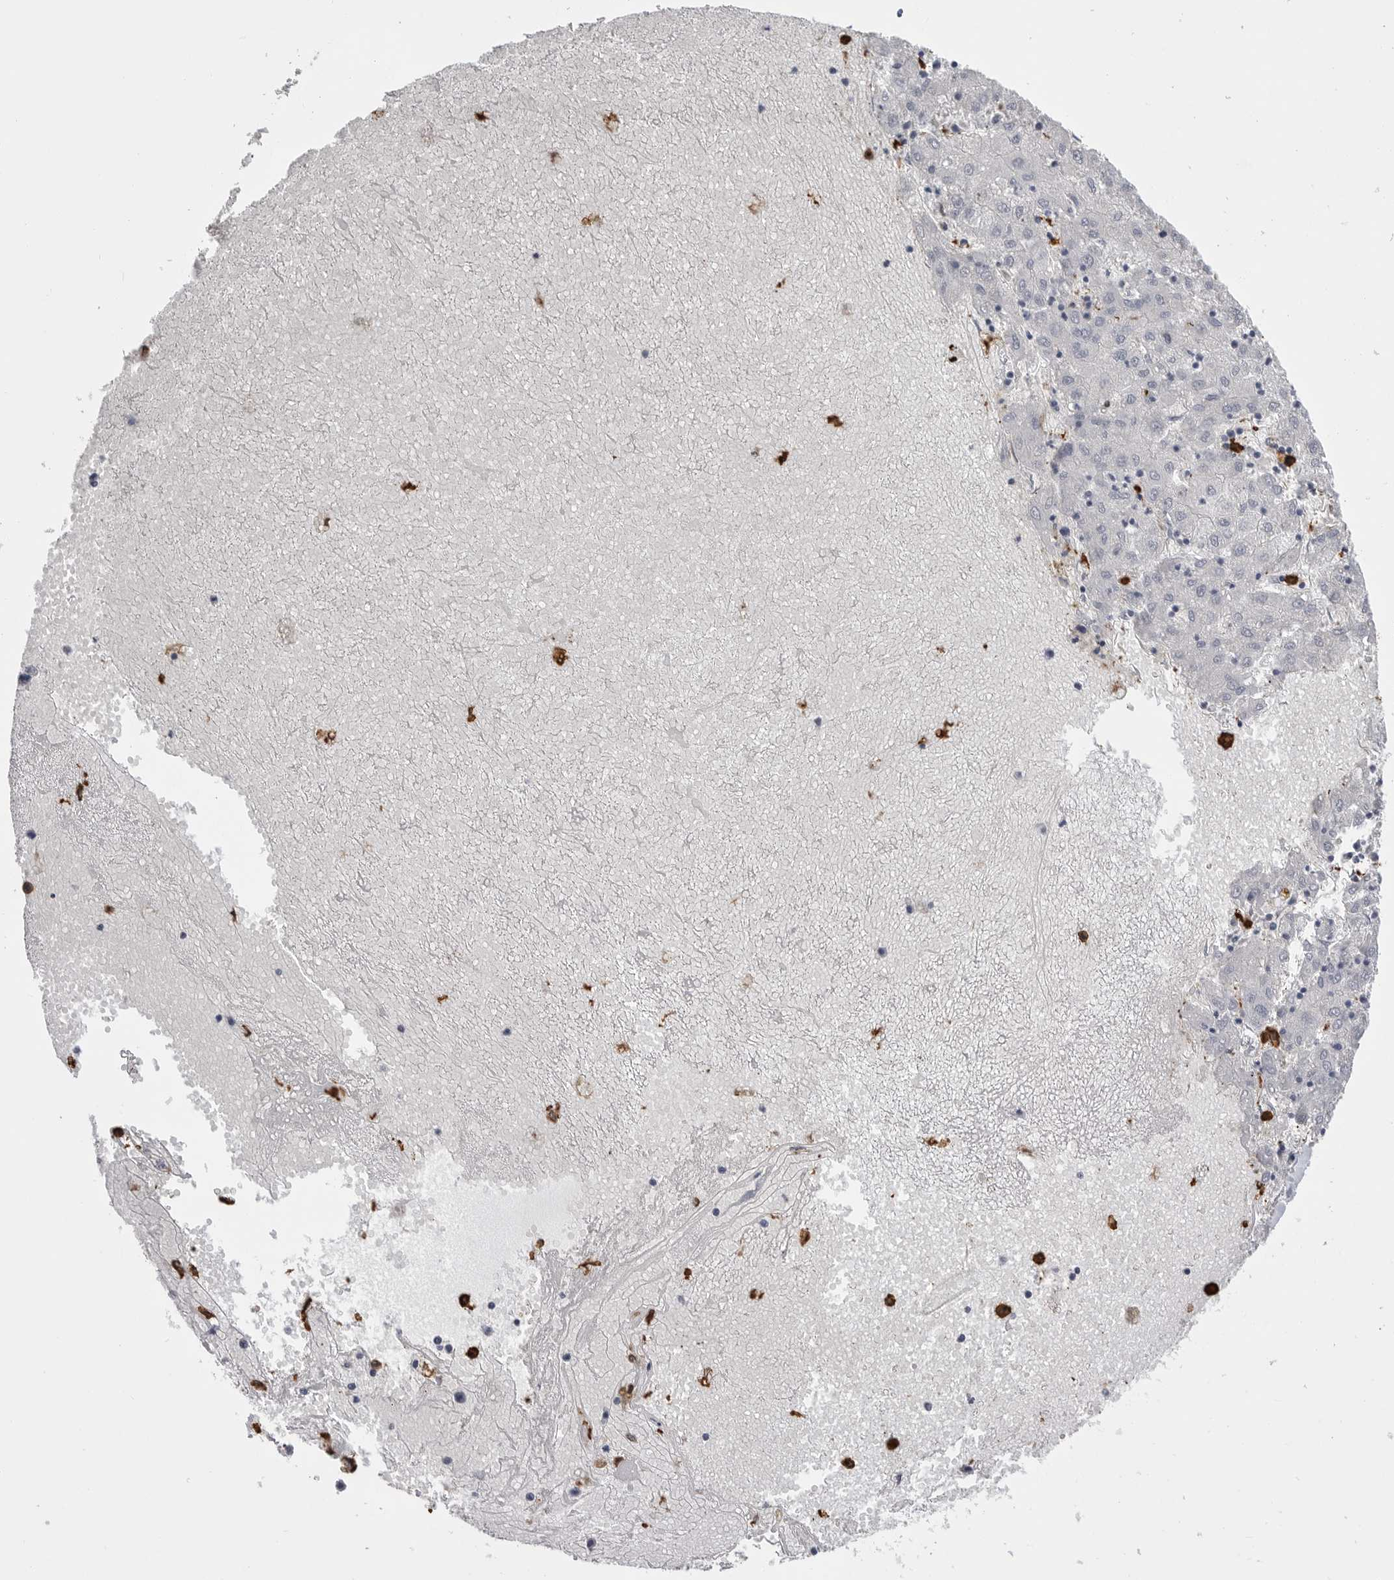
{"staining": {"intensity": "negative", "quantity": "none", "location": "none"}, "tissue": "liver cancer", "cell_type": "Tumor cells", "image_type": "cancer", "snomed": [{"axis": "morphology", "description": "Carcinoma, Hepatocellular, NOS"}, {"axis": "topography", "description": "Liver"}], "caption": "Tumor cells are negative for protein expression in human liver cancer.", "gene": "CYB561D1", "patient": {"sex": "male", "age": 72}}